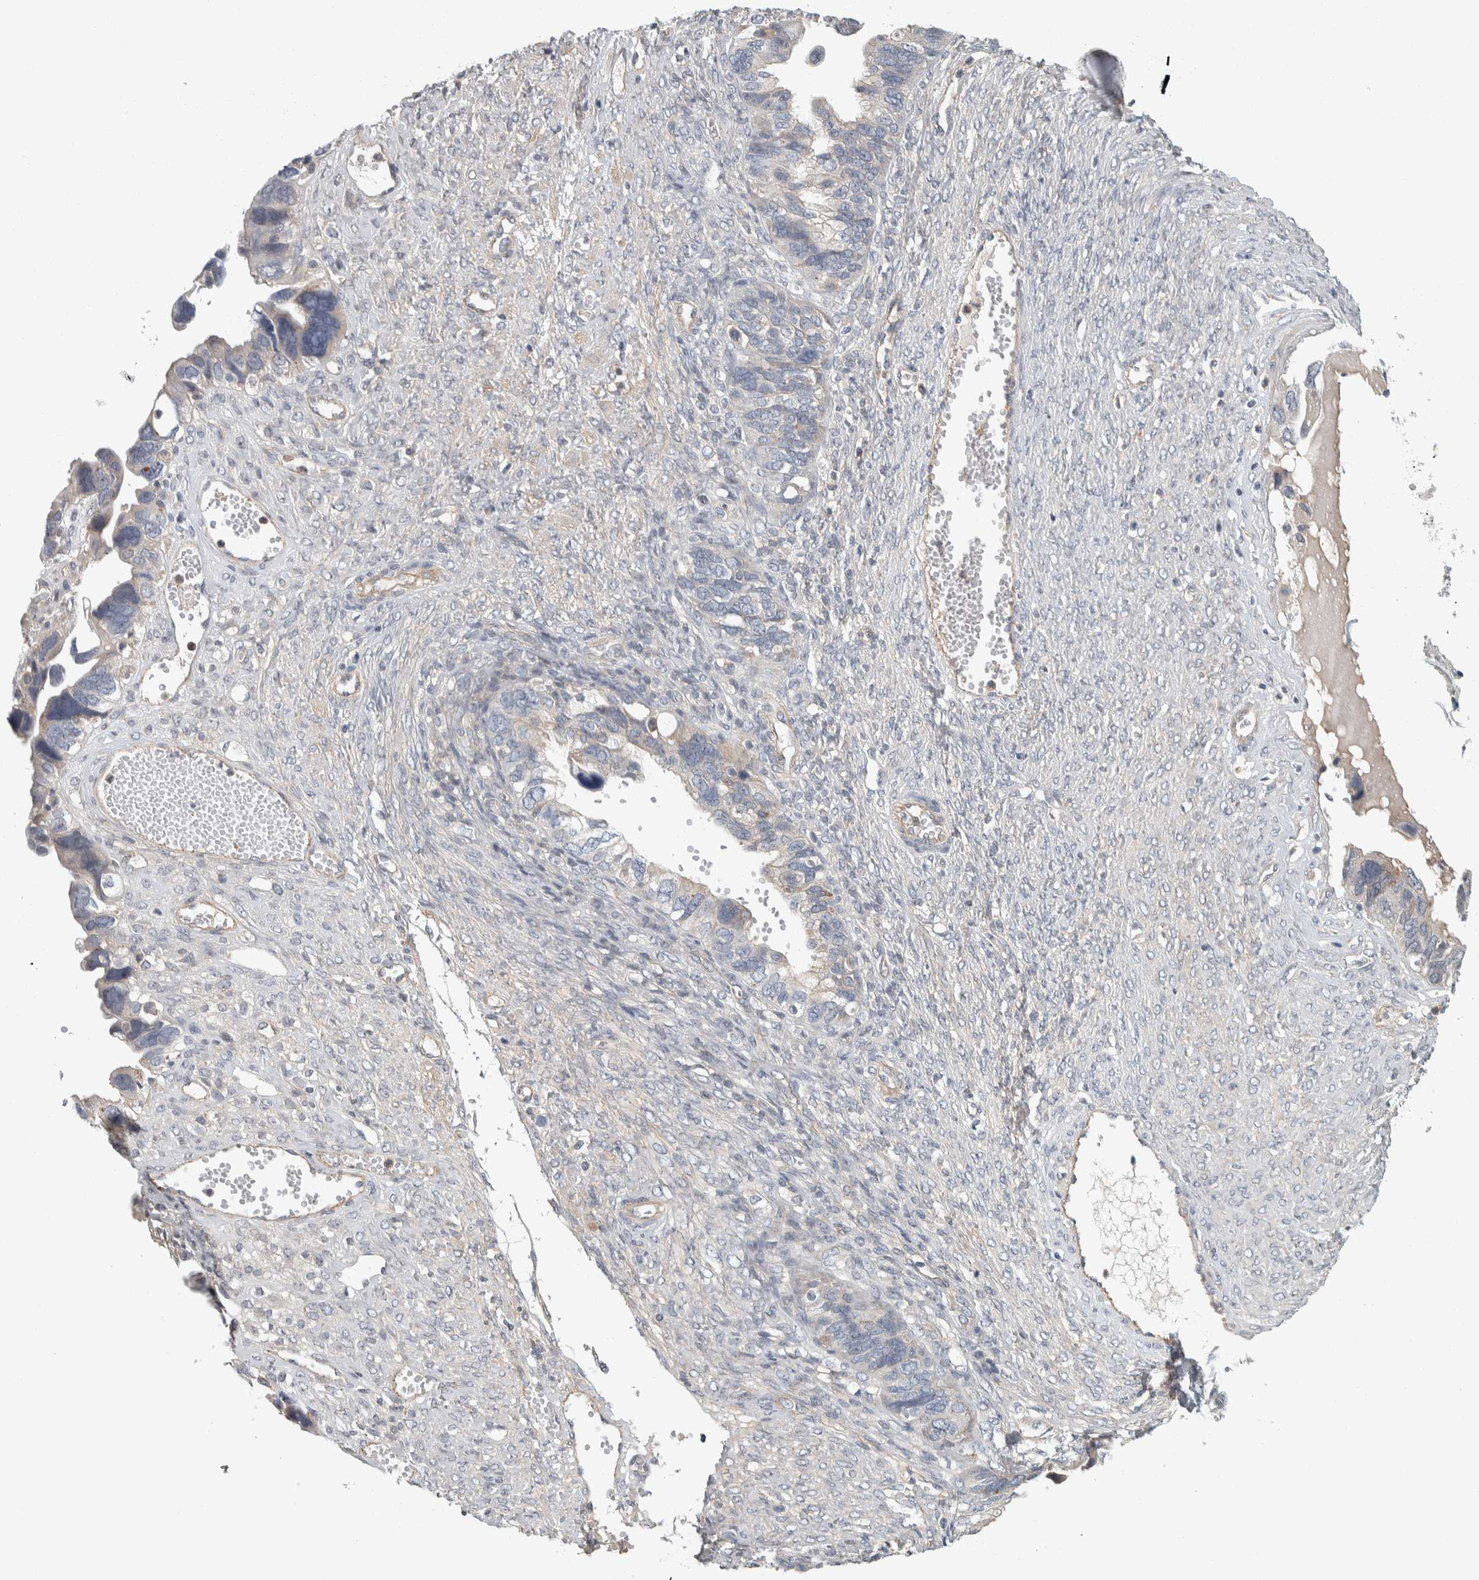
{"staining": {"intensity": "negative", "quantity": "none", "location": "none"}, "tissue": "ovarian cancer", "cell_type": "Tumor cells", "image_type": "cancer", "snomed": [{"axis": "morphology", "description": "Cystadenocarcinoma, serous, NOS"}, {"axis": "topography", "description": "Ovary"}], "caption": "The IHC histopathology image has no significant expression in tumor cells of ovarian cancer (serous cystadenocarcinoma) tissue.", "gene": "KCNJ3", "patient": {"sex": "female", "age": 79}}